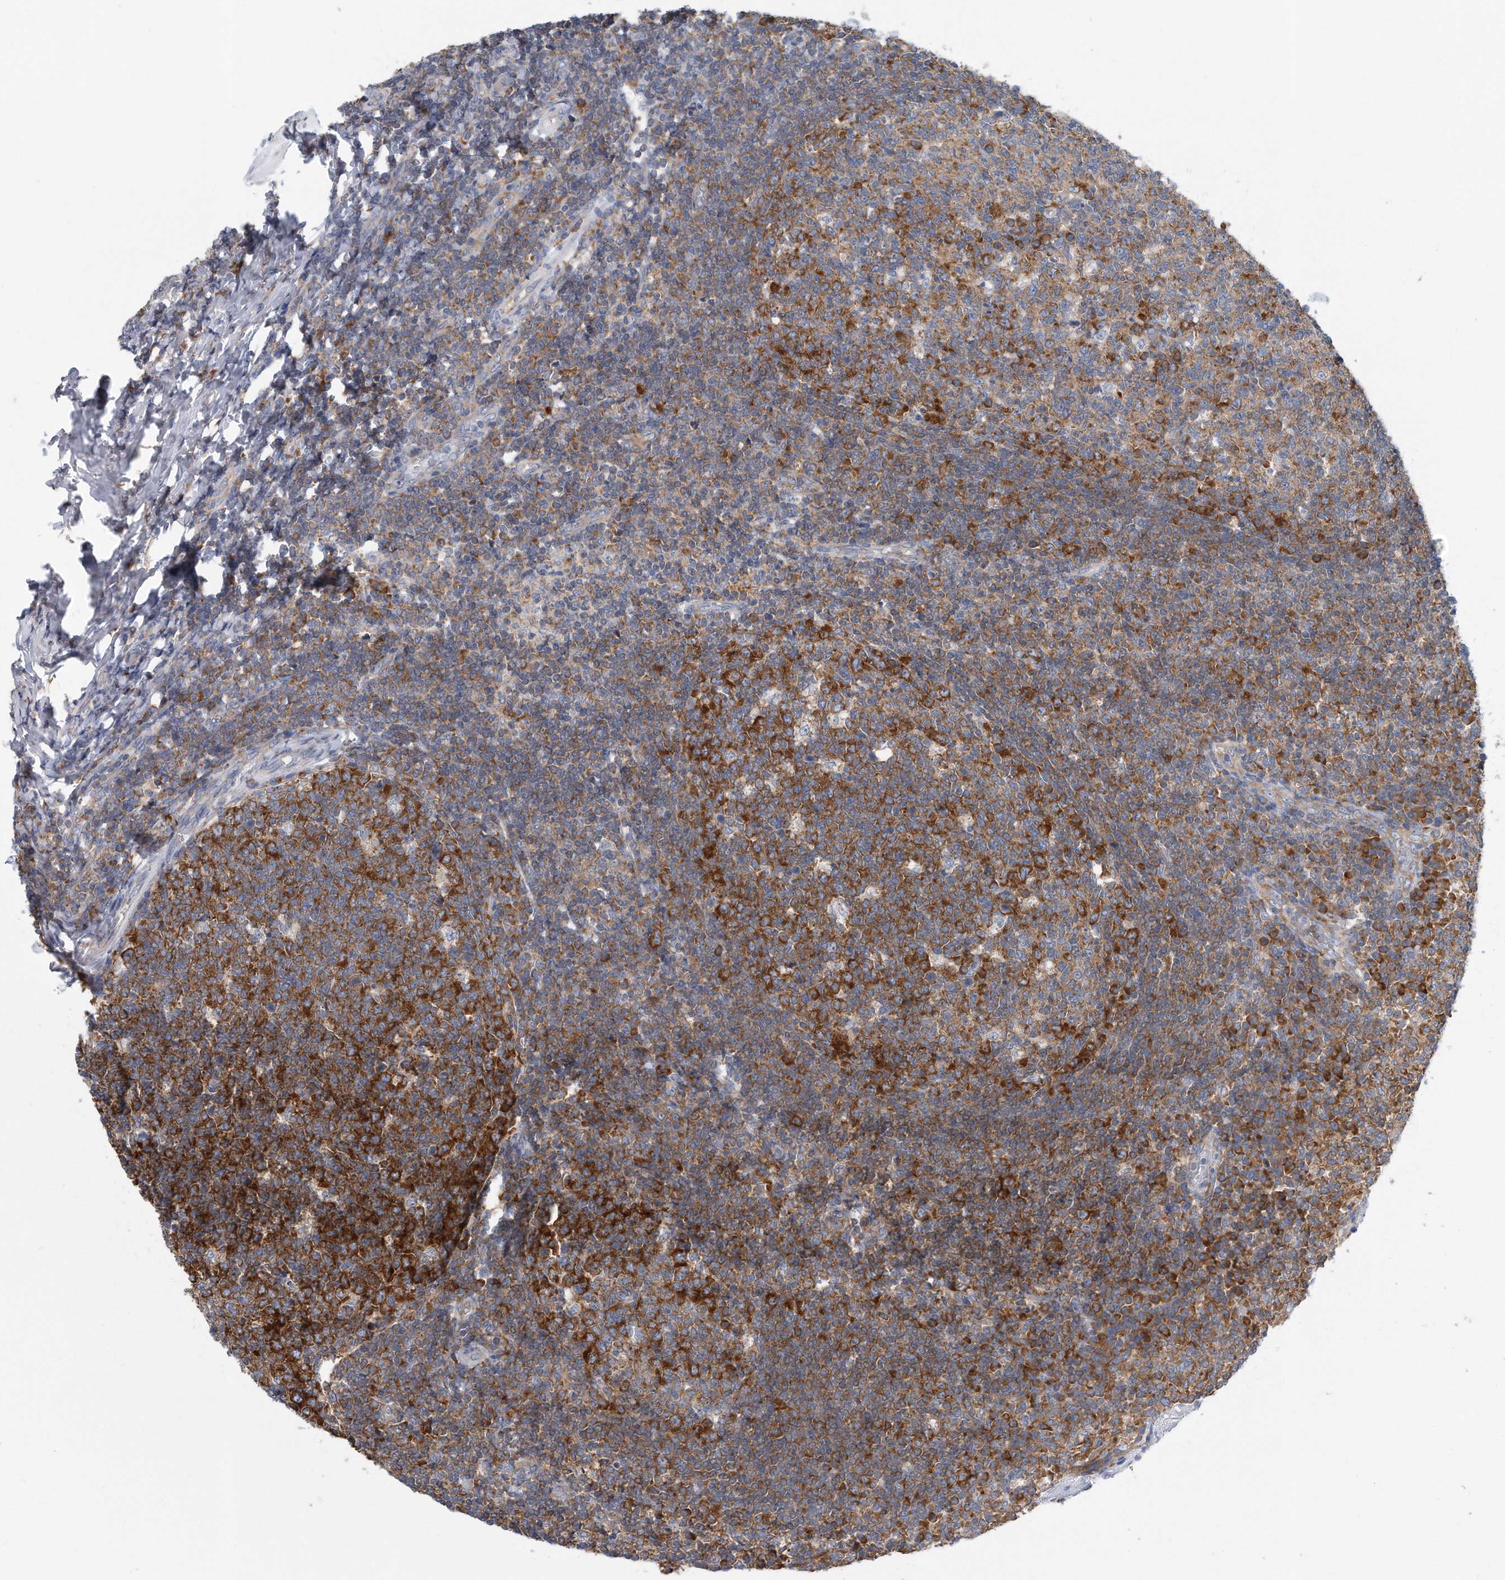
{"staining": {"intensity": "strong", "quantity": "25%-75%", "location": "cytoplasmic/membranous"}, "tissue": "tonsil", "cell_type": "Germinal center cells", "image_type": "normal", "snomed": [{"axis": "morphology", "description": "Normal tissue, NOS"}, {"axis": "topography", "description": "Tonsil"}], "caption": "An IHC image of normal tissue is shown. Protein staining in brown labels strong cytoplasmic/membranous positivity in tonsil within germinal center cells.", "gene": "RPL26L1", "patient": {"sex": "female", "age": 19}}